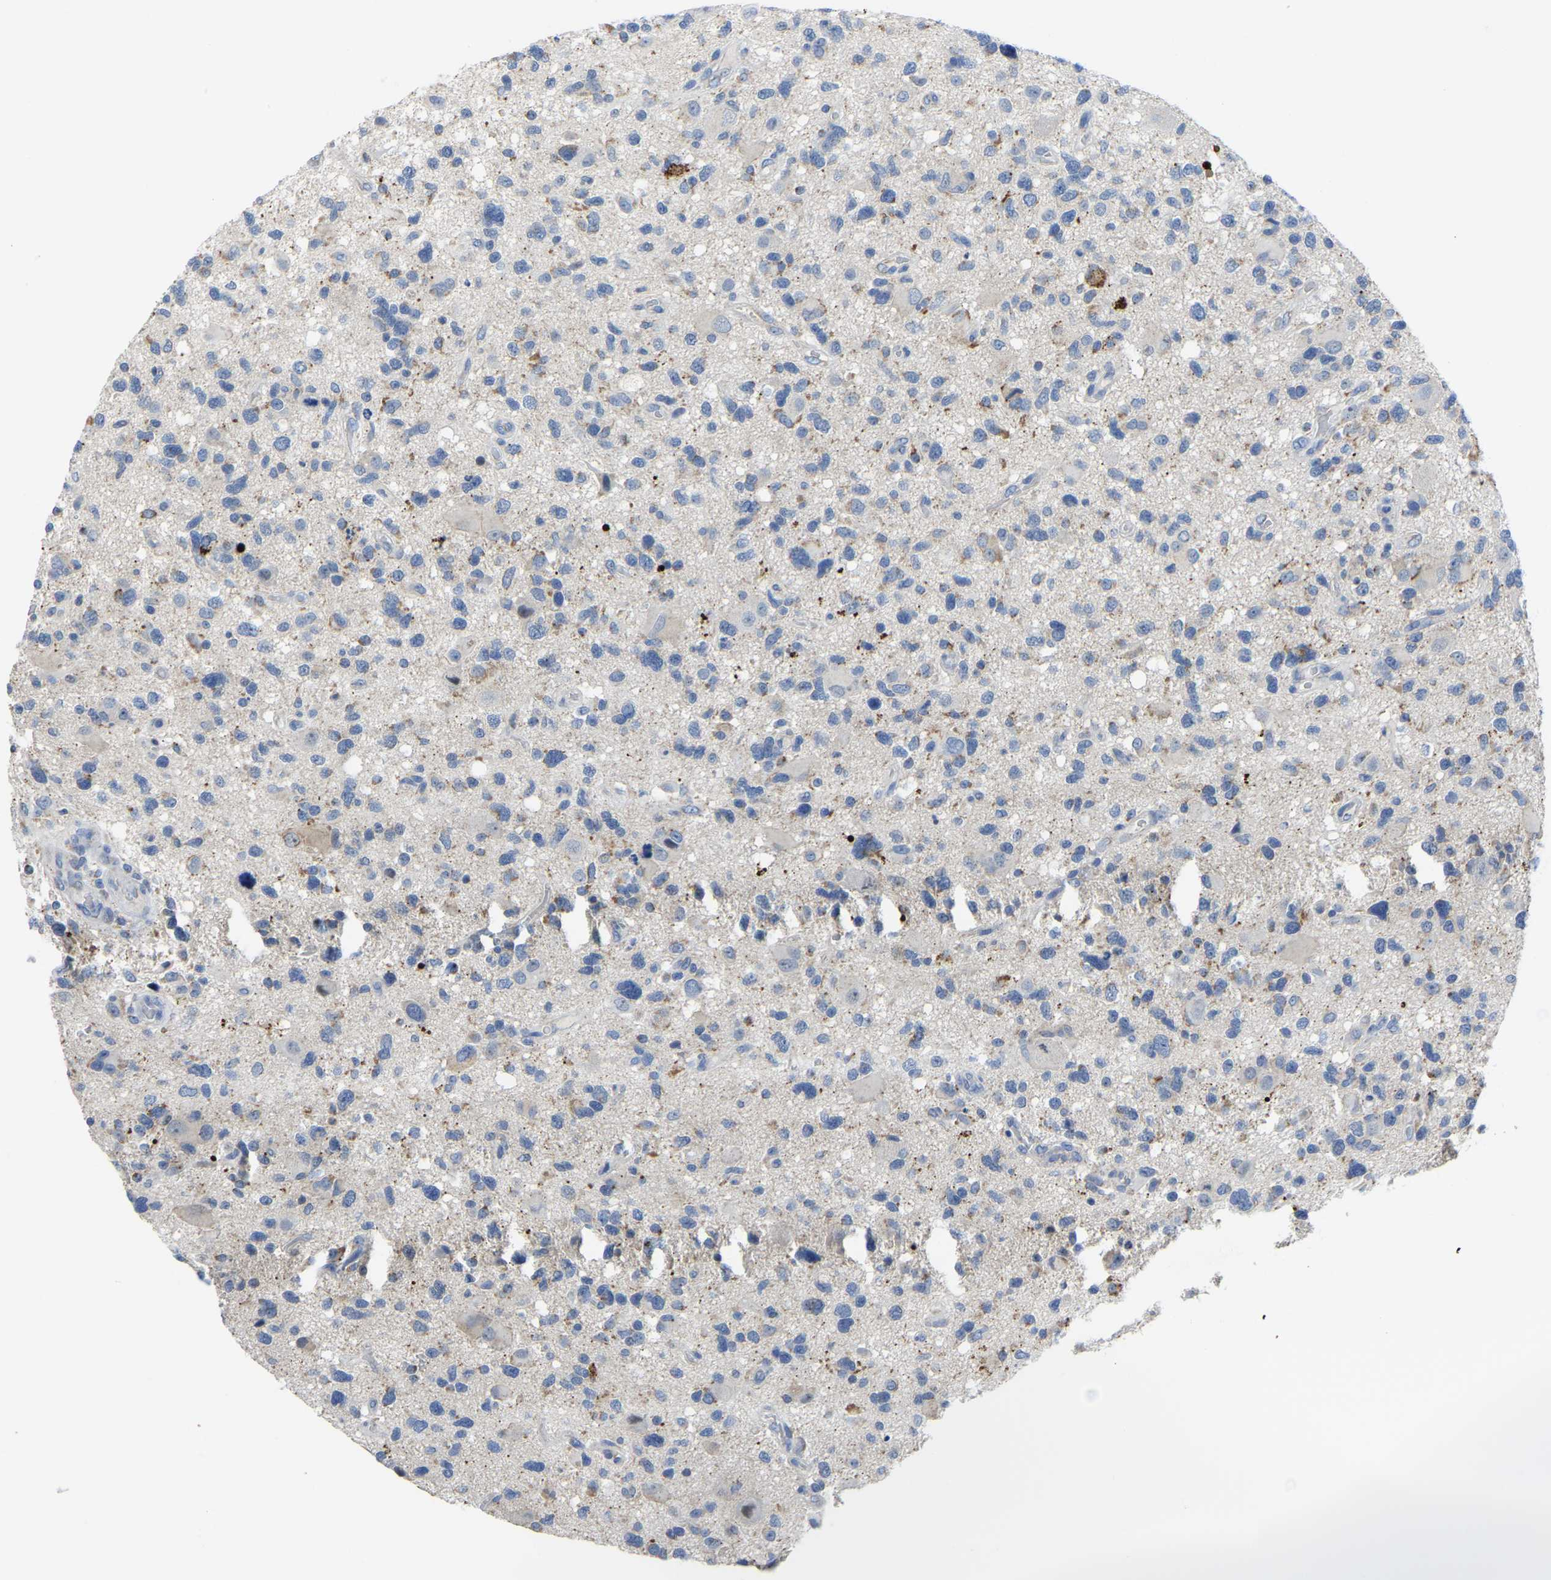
{"staining": {"intensity": "negative", "quantity": "none", "location": "none"}, "tissue": "glioma", "cell_type": "Tumor cells", "image_type": "cancer", "snomed": [{"axis": "morphology", "description": "Glioma, malignant, High grade"}, {"axis": "topography", "description": "Brain"}], "caption": "Glioma was stained to show a protein in brown. There is no significant positivity in tumor cells. Nuclei are stained in blue.", "gene": "ETFA", "patient": {"sex": "male", "age": 33}}